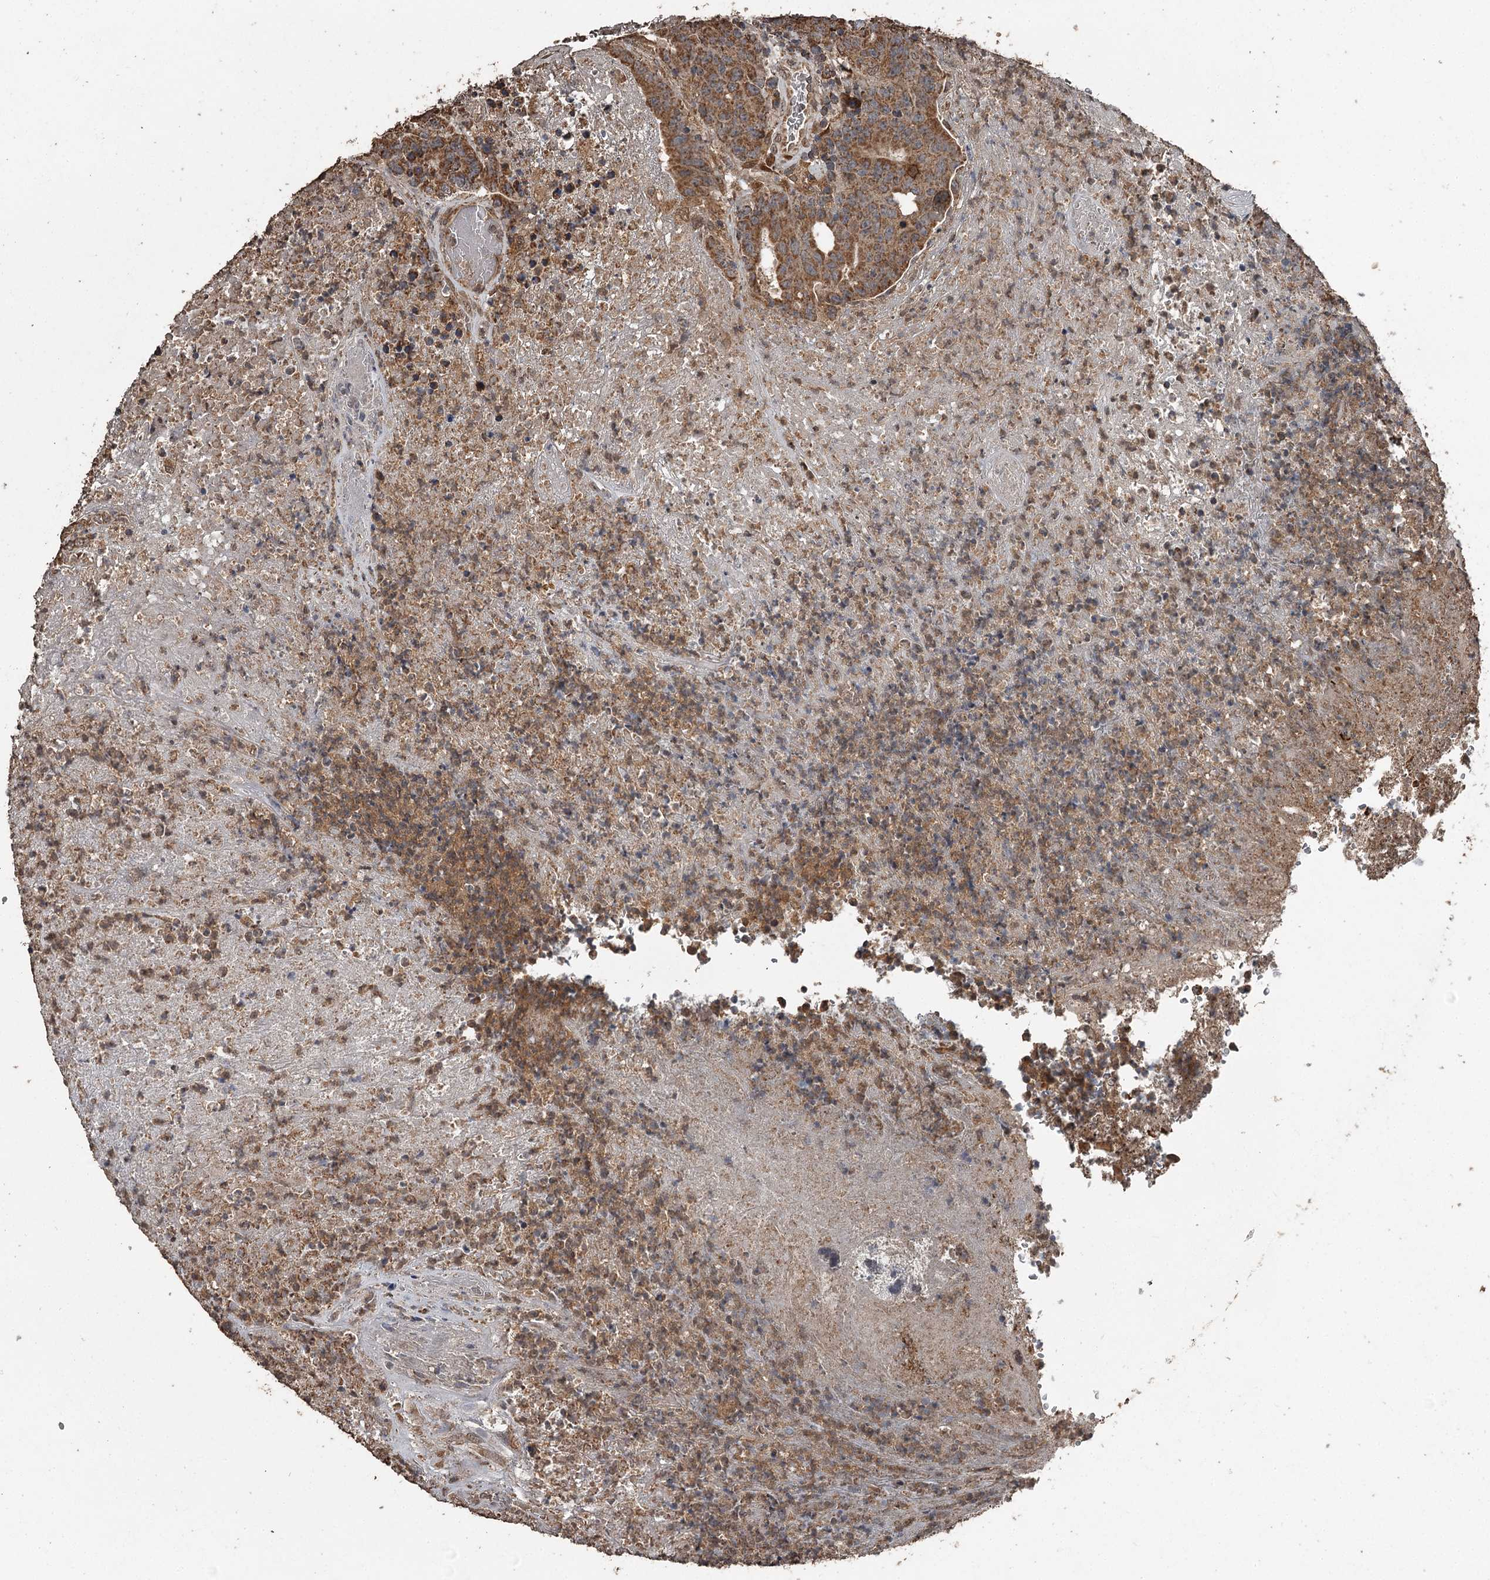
{"staining": {"intensity": "strong", "quantity": ">75%", "location": "cytoplasmic/membranous"}, "tissue": "colorectal cancer", "cell_type": "Tumor cells", "image_type": "cancer", "snomed": [{"axis": "morphology", "description": "Adenocarcinoma, NOS"}, {"axis": "topography", "description": "Colon"}], "caption": "Immunohistochemistry of human colorectal cancer reveals high levels of strong cytoplasmic/membranous expression in approximately >75% of tumor cells. (Stains: DAB in brown, nuclei in blue, Microscopy: brightfield microscopy at high magnification).", "gene": "WIPI1", "patient": {"sex": "female", "age": 75}}